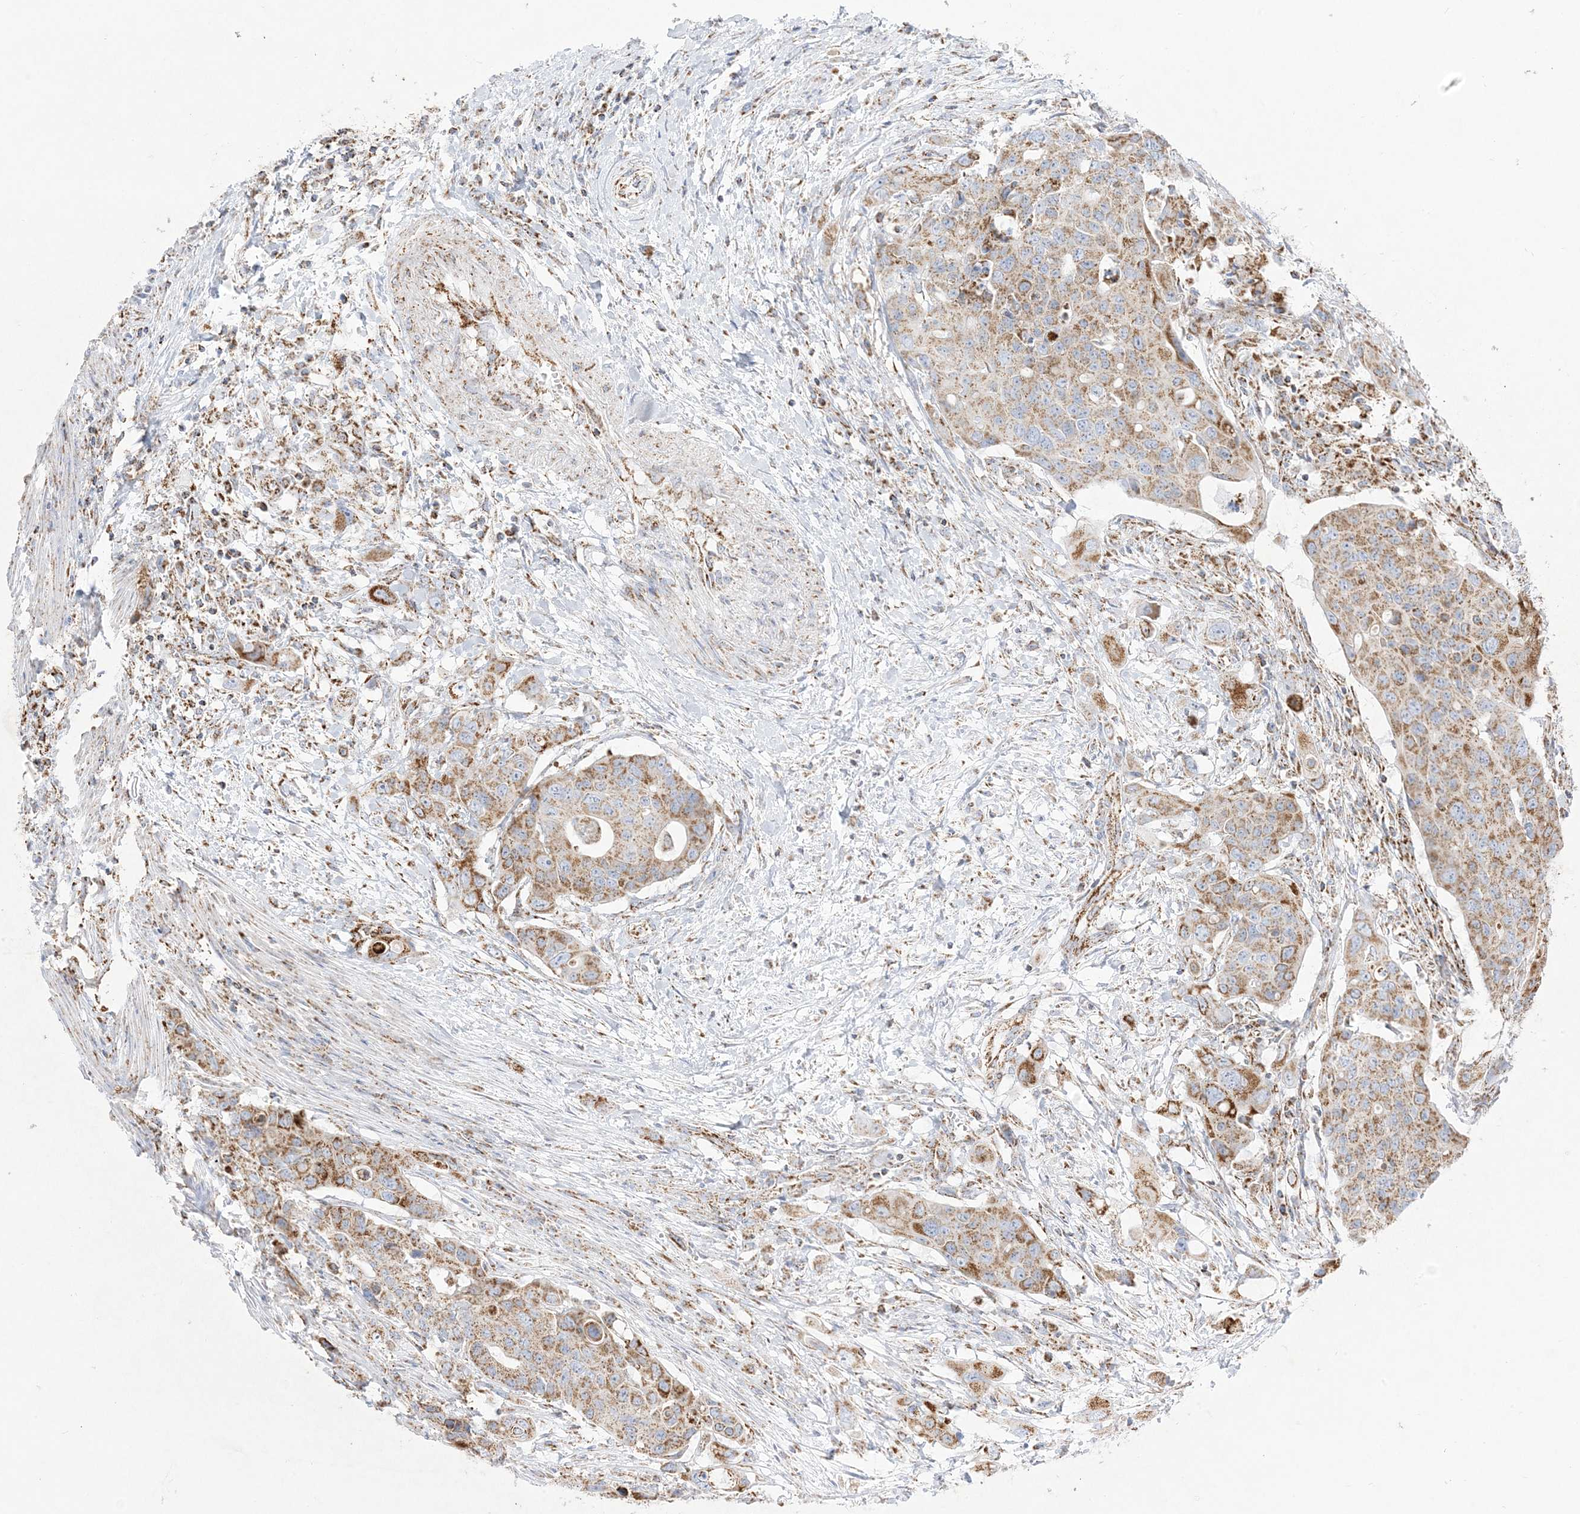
{"staining": {"intensity": "moderate", "quantity": ">75%", "location": "cytoplasmic/membranous"}, "tissue": "colorectal cancer", "cell_type": "Tumor cells", "image_type": "cancer", "snomed": [{"axis": "morphology", "description": "Adenocarcinoma, NOS"}, {"axis": "topography", "description": "Colon"}], "caption": "Tumor cells demonstrate medium levels of moderate cytoplasmic/membranous positivity in about >75% of cells in colorectal cancer.", "gene": "MRPS36", "patient": {"sex": "male", "age": 77}}